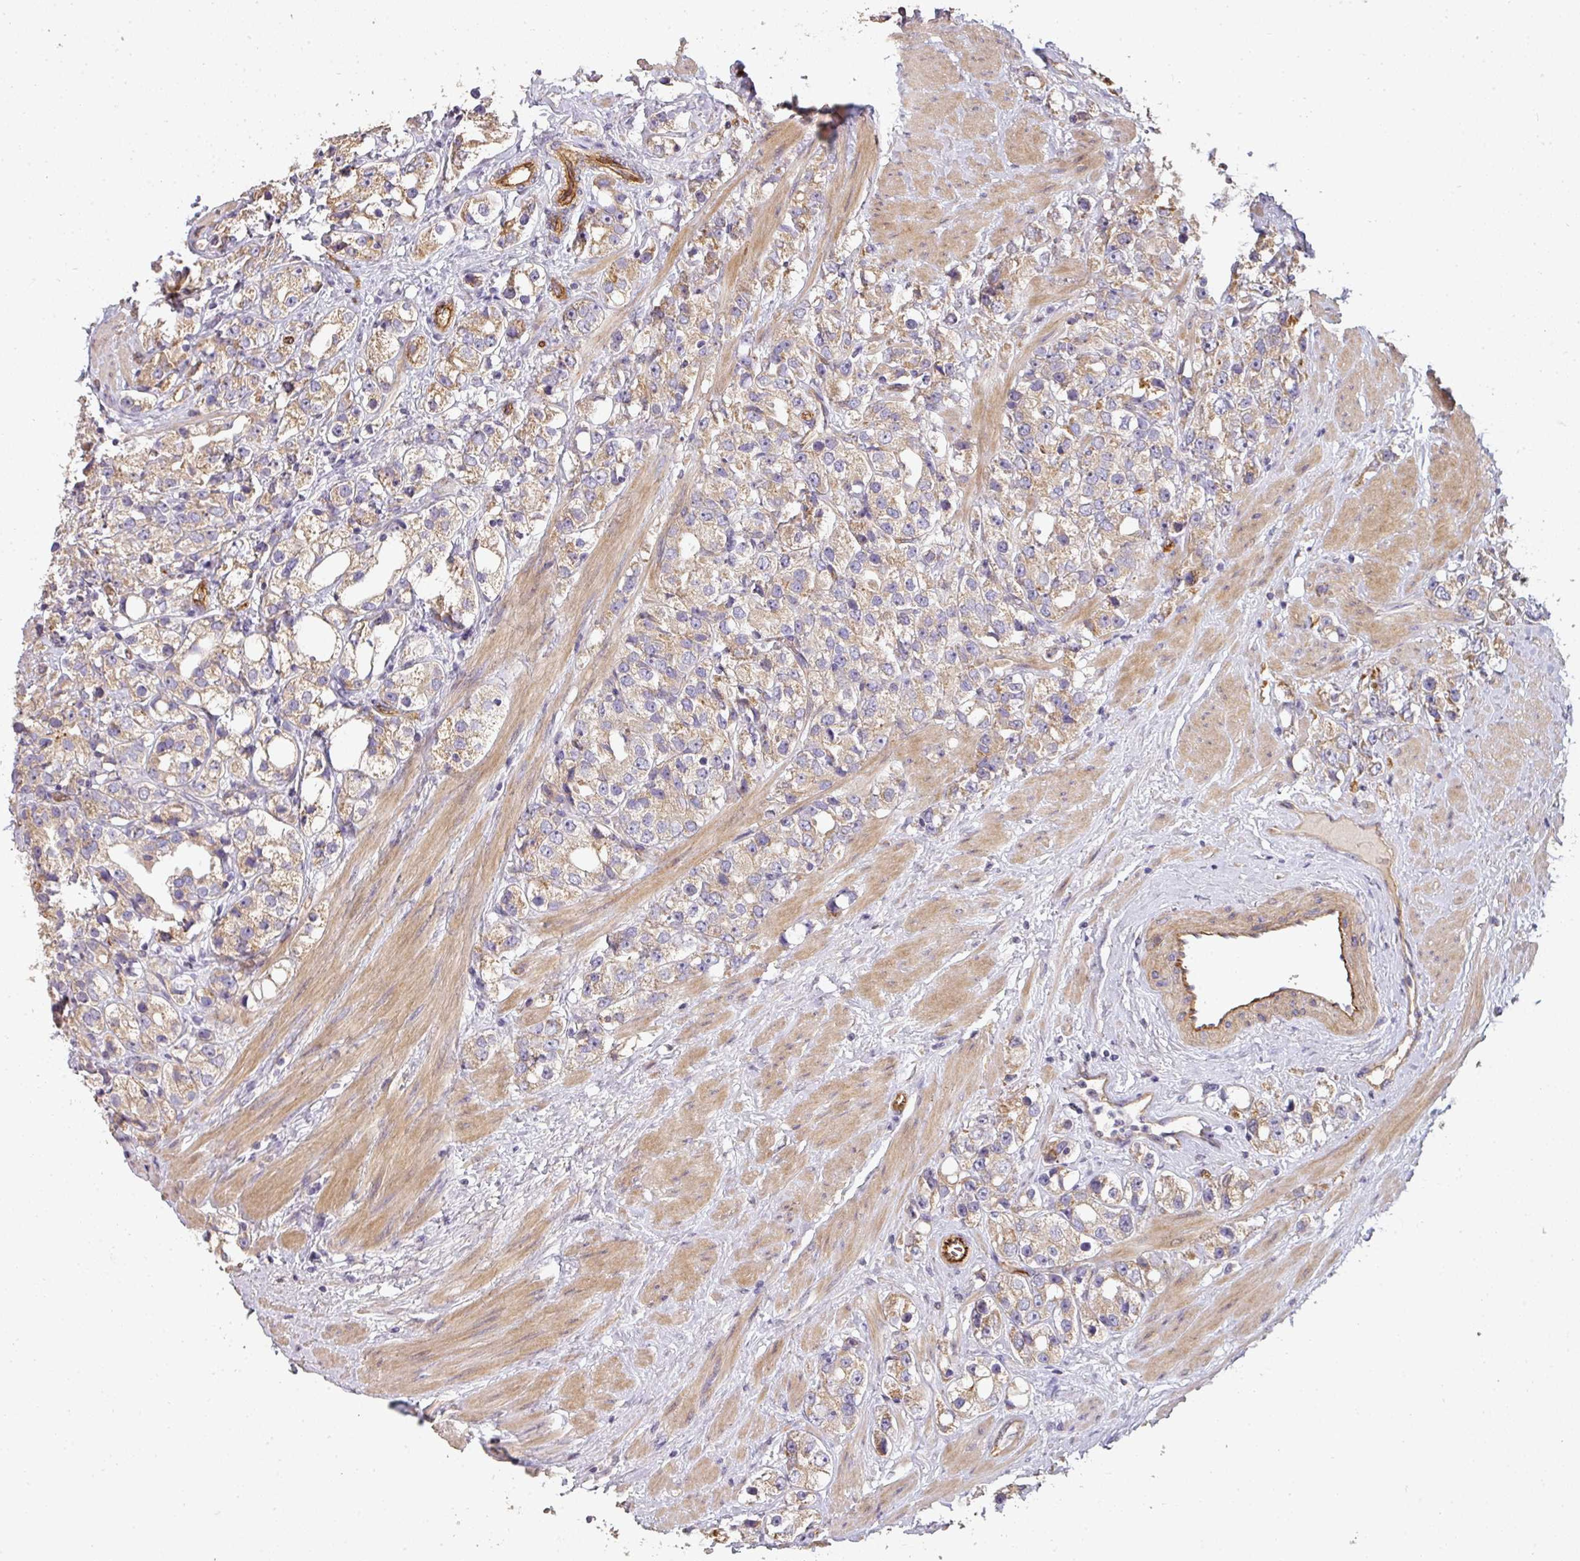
{"staining": {"intensity": "weak", "quantity": "25%-75%", "location": "cytoplasmic/membranous"}, "tissue": "prostate cancer", "cell_type": "Tumor cells", "image_type": "cancer", "snomed": [{"axis": "morphology", "description": "Adenocarcinoma, NOS"}, {"axis": "topography", "description": "Prostate"}], "caption": "Prostate cancer (adenocarcinoma) stained for a protein exhibits weak cytoplasmic/membranous positivity in tumor cells.", "gene": "PCDH1", "patient": {"sex": "male", "age": 79}}